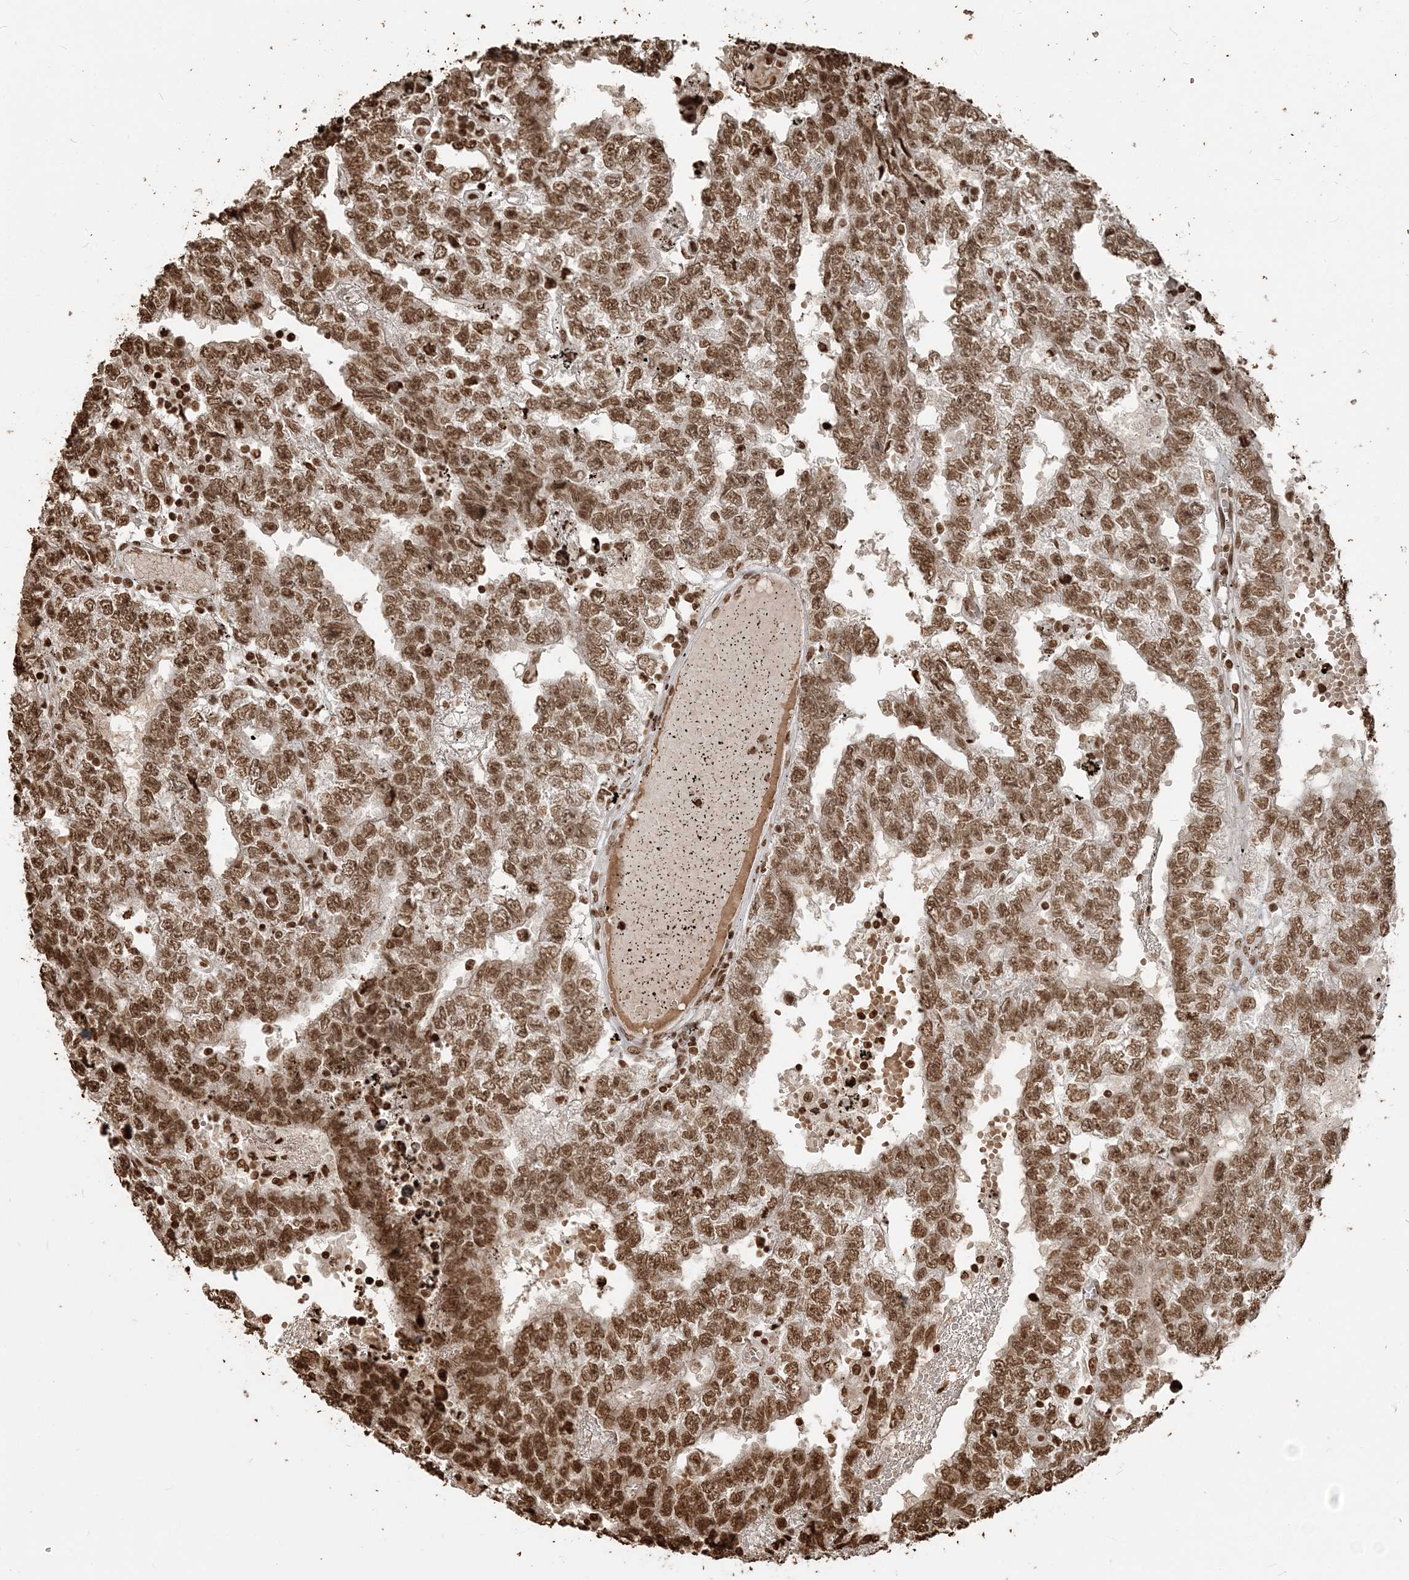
{"staining": {"intensity": "moderate", "quantity": ">75%", "location": "nuclear"}, "tissue": "testis cancer", "cell_type": "Tumor cells", "image_type": "cancer", "snomed": [{"axis": "morphology", "description": "Carcinoma, Embryonal, NOS"}, {"axis": "topography", "description": "Testis"}], "caption": "Human testis embryonal carcinoma stained for a protein (brown) exhibits moderate nuclear positive positivity in approximately >75% of tumor cells.", "gene": "H3-3B", "patient": {"sex": "male", "age": 25}}